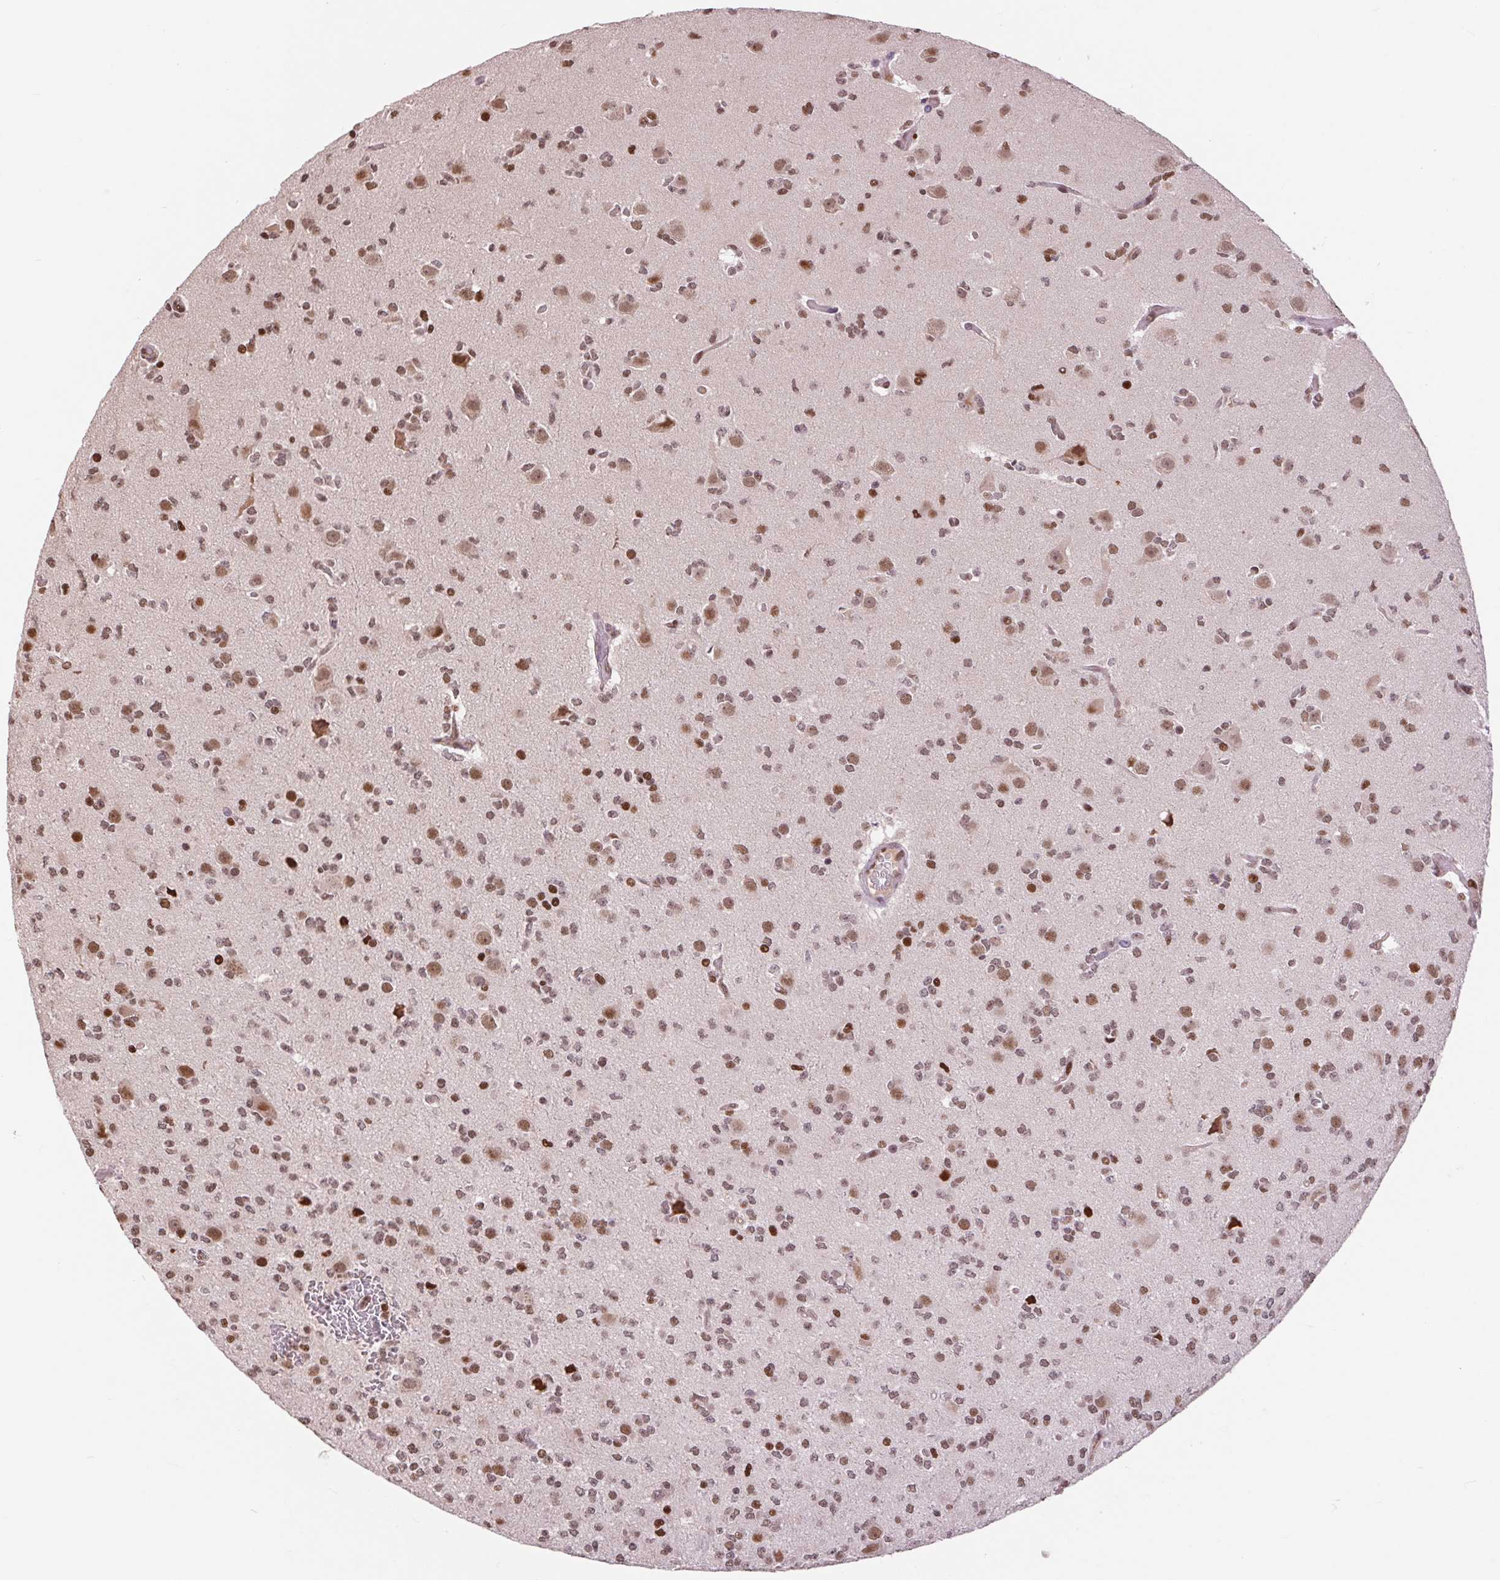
{"staining": {"intensity": "moderate", "quantity": ">75%", "location": "nuclear"}, "tissue": "glioma", "cell_type": "Tumor cells", "image_type": "cancer", "snomed": [{"axis": "morphology", "description": "Glioma, malignant, Low grade"}, {"axis": "topography", "description": "Brain"}], "caption": "A brown stain highlights moderate nuclear staining of a protein in malignant glioma (low-grade) tumor cells.", "gene": "RAD23A", "patient": {"sex": "male", "age": 27}}